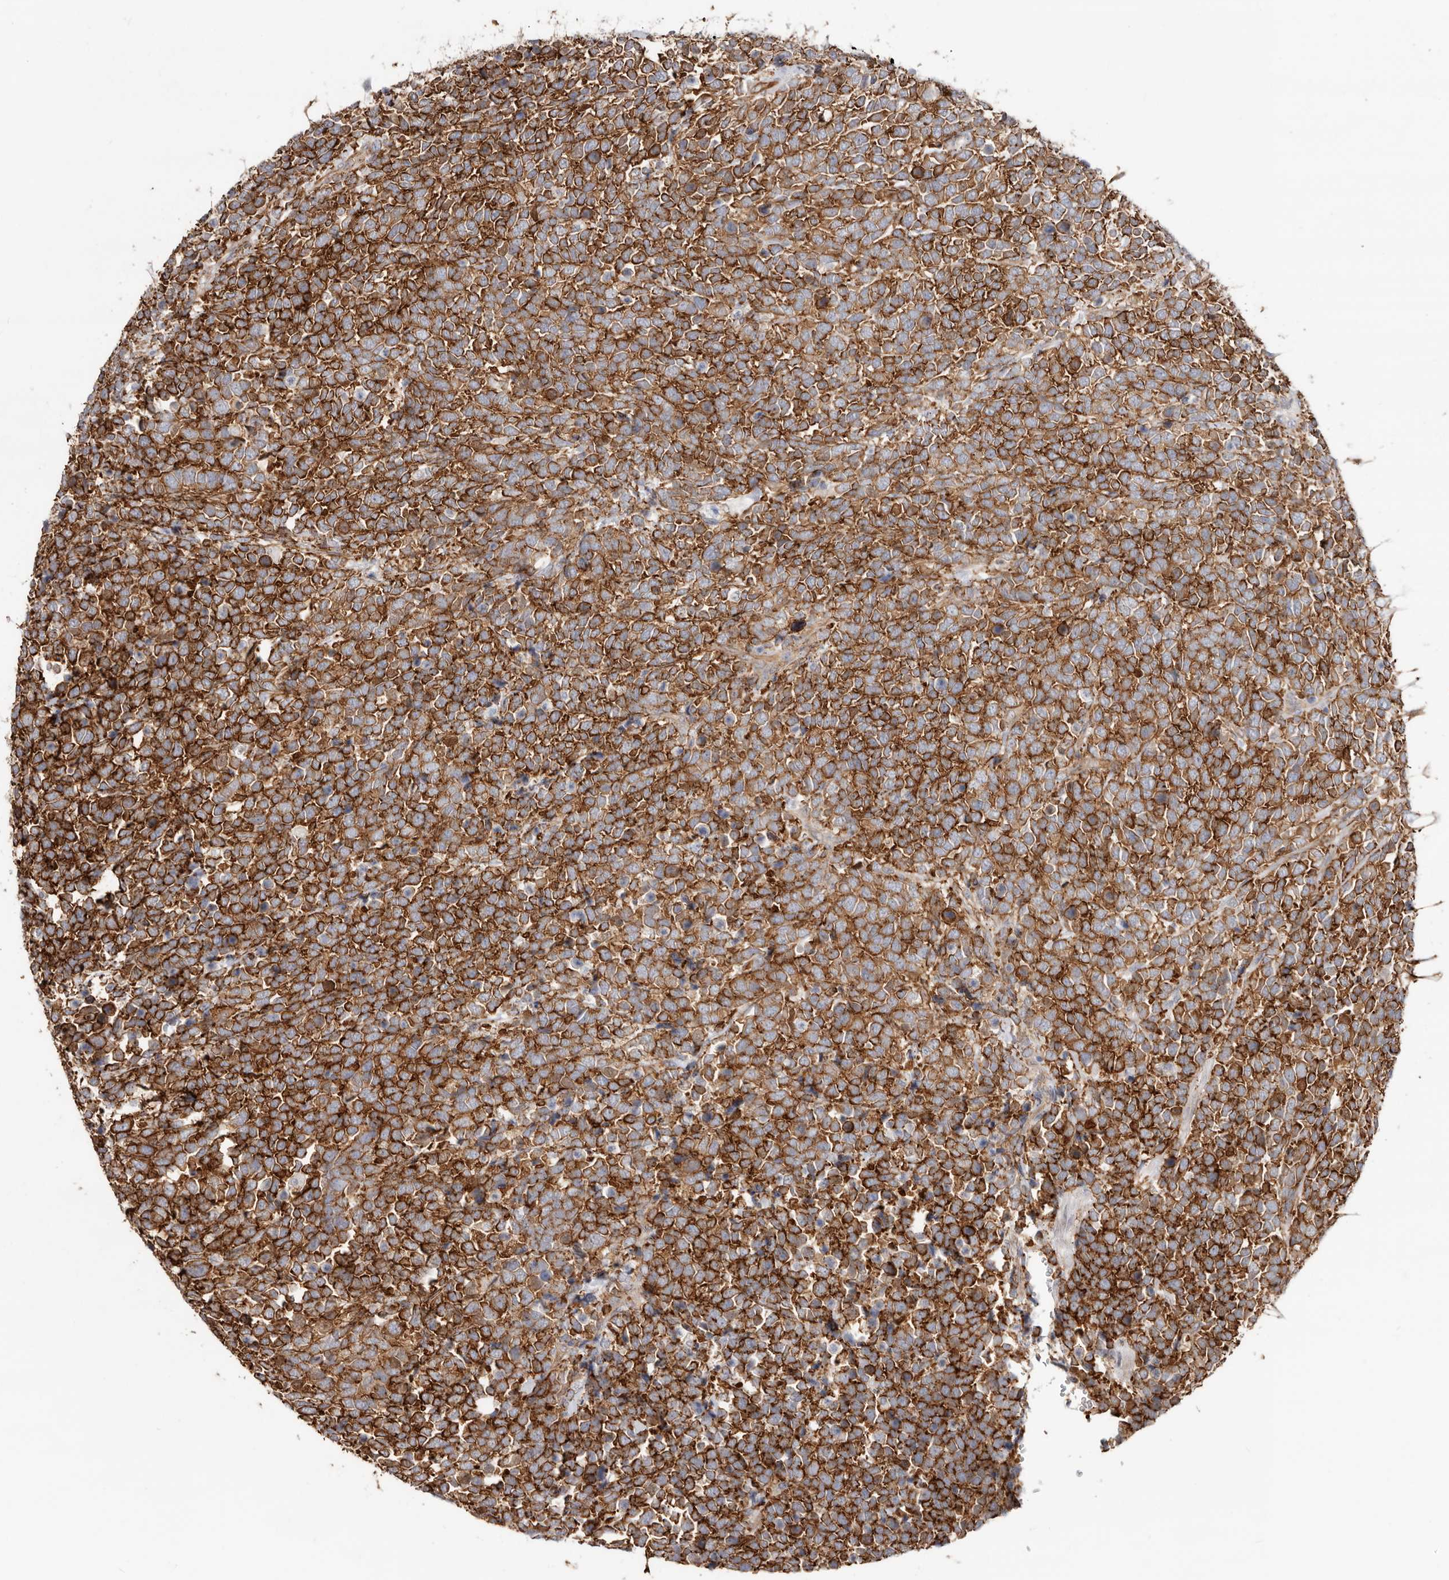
{"staining": {"intensity": "strong", "quantity": ">75%", "location": "cytoplasmic/membranous"}, "tissue": "urothelial cancer", "cell_type": "Tumor cells", "image_type": "cancer", "snomed": [{"axis": "morphology", "description": "Urothelial carcinoma, High grade"}, {"axis": "topography", "description": "Urinary bladder"}], "caption": "This photomicrograph shows immunohistochemistry staining of urothelial cancer, with high strong cytoplasmic/membranous staining in about >75% of tumor cells.", "gene": "SZT2", "patient": {"sex": "female", "age": 82}}